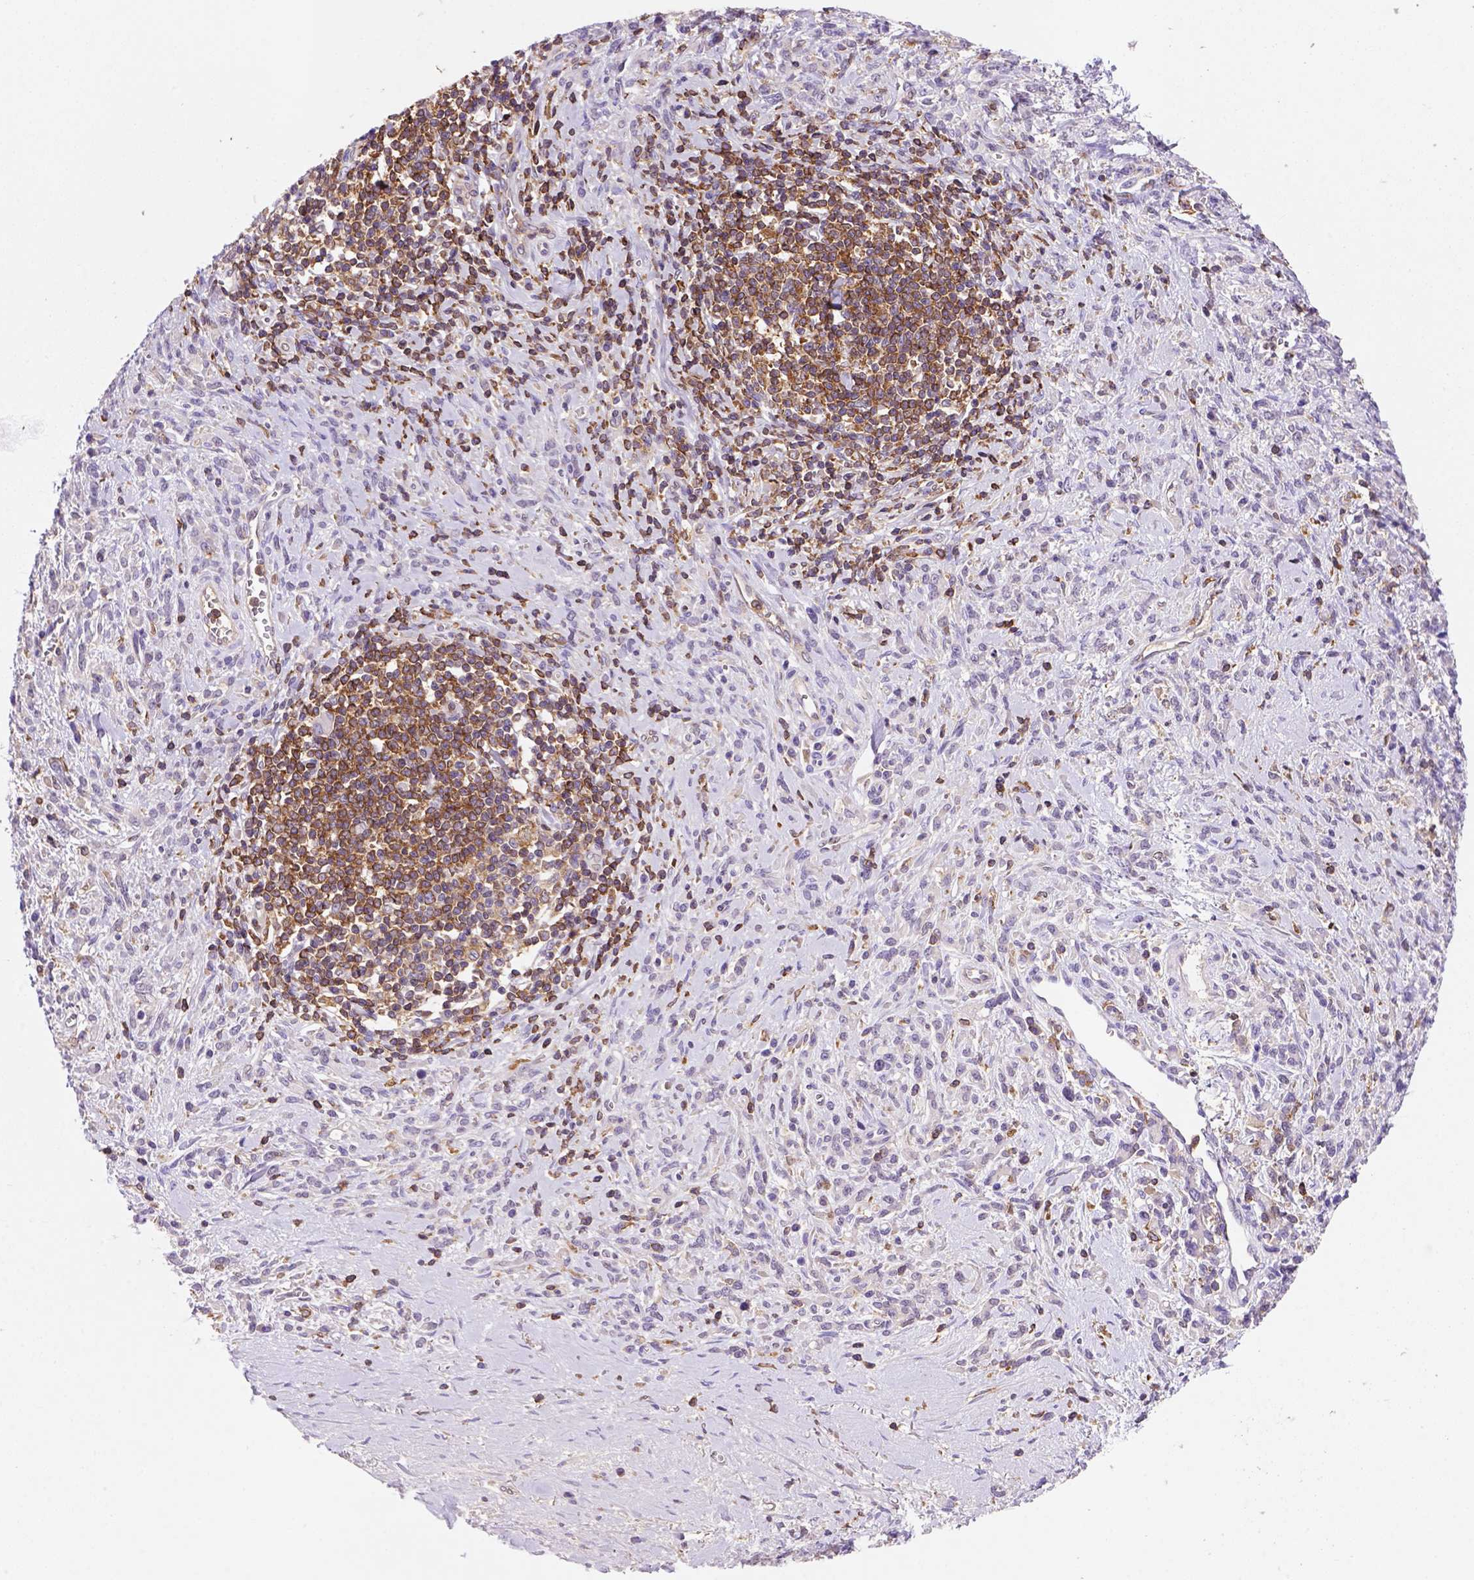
{"staining": {"intensity": "negative", "quantity": "none", "location": "none"}, "tissue": "stomach cancer", "cell_type": "Tumor cells", "image_type": "cancer", "snomed": [{"axis": "morphology", "description": "Adenocarcinoma, NOS"}, {"axis": "topography", "description": "Stomach"}], "caption": "Immunohistochemistry (IHC) micrograph of stomach adenocarcinoma stained for a protein (brown), which shows no expression in tumor cells. (DAB IHC with hematoxylin counter stain).", "gene": "INPP5D", "patient": {"sex": "female", "age": 57}}